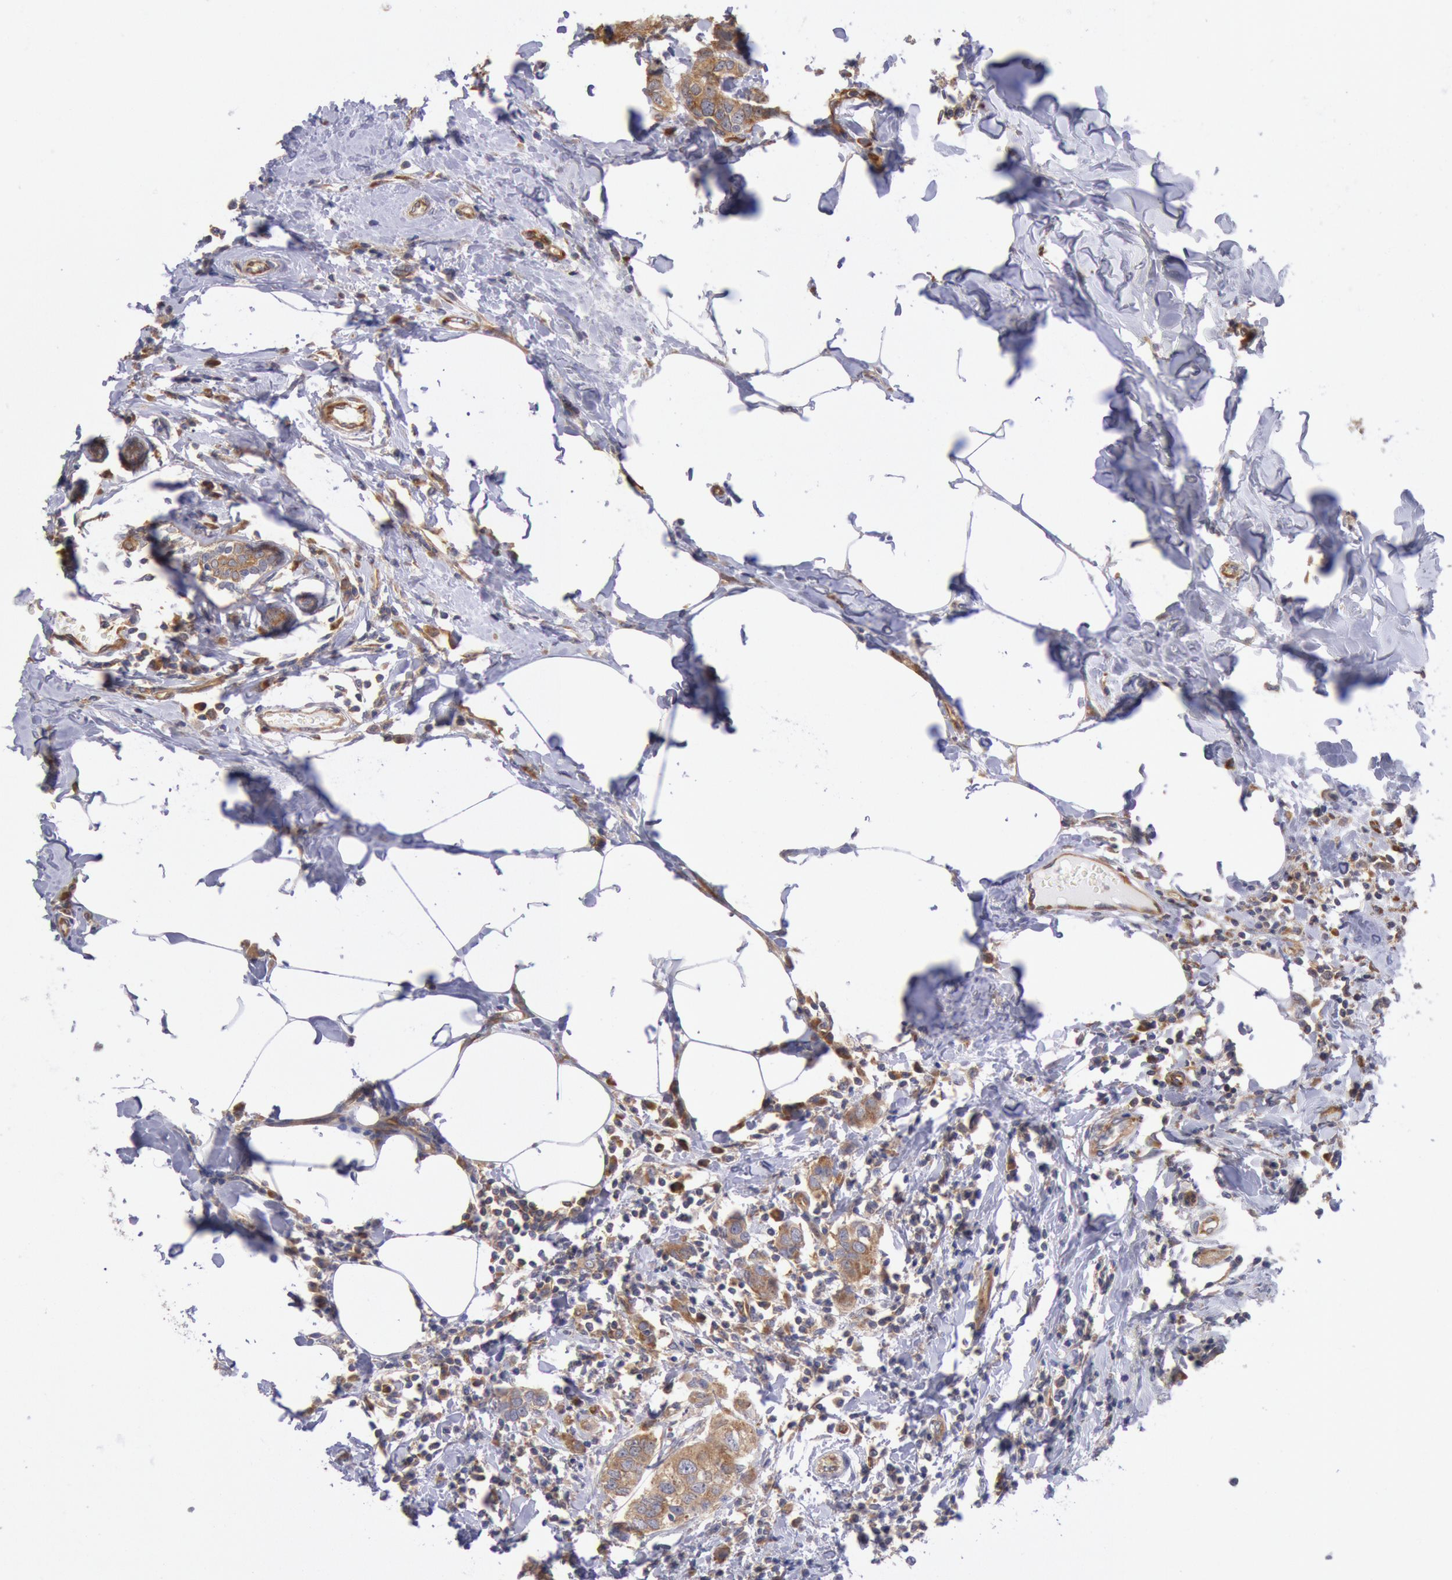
{"staining": {"intensity": "moderate", "quantity": ">75%", "location": "cytoplasmic/membranous"}, "tissue": "breast cancer", "cell_type": "Tumor cells", "image_type": "cancer", "snomed": [{"axis": "morphology", "description": "Normal tissue, NOS"}, {"axis": "morphology", "description": "Duct carcinoma"}, {"axis": "topography", "description": "Breast"}], "caption": "An IHC micrograph of neoplastic tissue is shown. Protein staining in brown shows moderate cytoplasmic/membranous positivity in breast cancer within tumor cells.", "gene": "DRG1", "patient": {"sex": "female", "age": 50}}